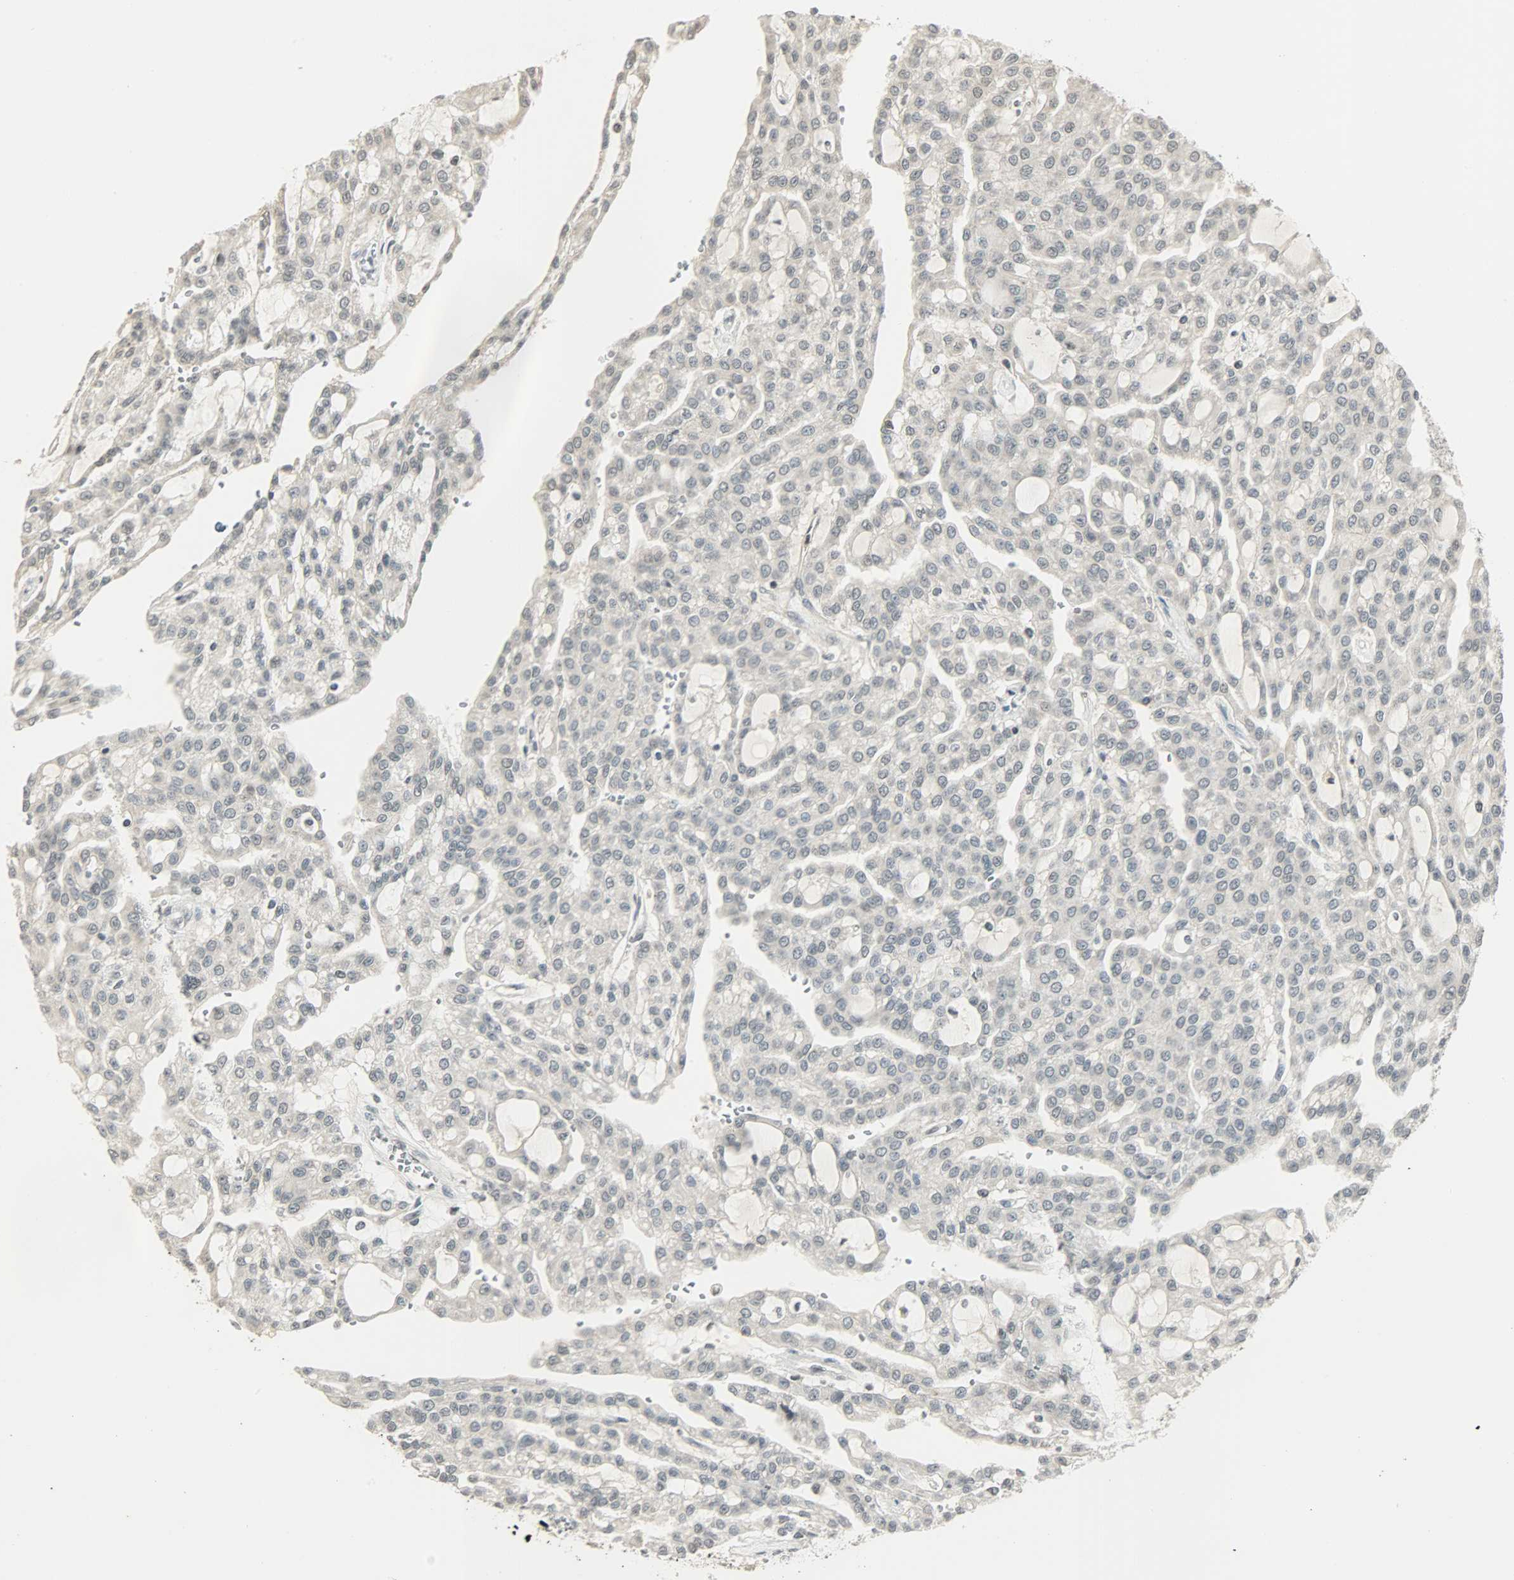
{"staining": {"intensity": "negative", "quantity": "none", "location": "none"}, "tissue": "renal cancer", "cell_type": "Tumor cells", "image_type": "cancer", "snomed": [{"axis": "morphology", "description": "Adenocarcinoma, NOS"}, {"axis": "topography", "description": "Kidney"}], "caption": "An immunohistochemistry photomicrograph of renal cancer is shown. There is no staining in tumor cells of renal cancer.", "gene": "SMARCA5", "patient": {"sex": "male", "age": 63}}